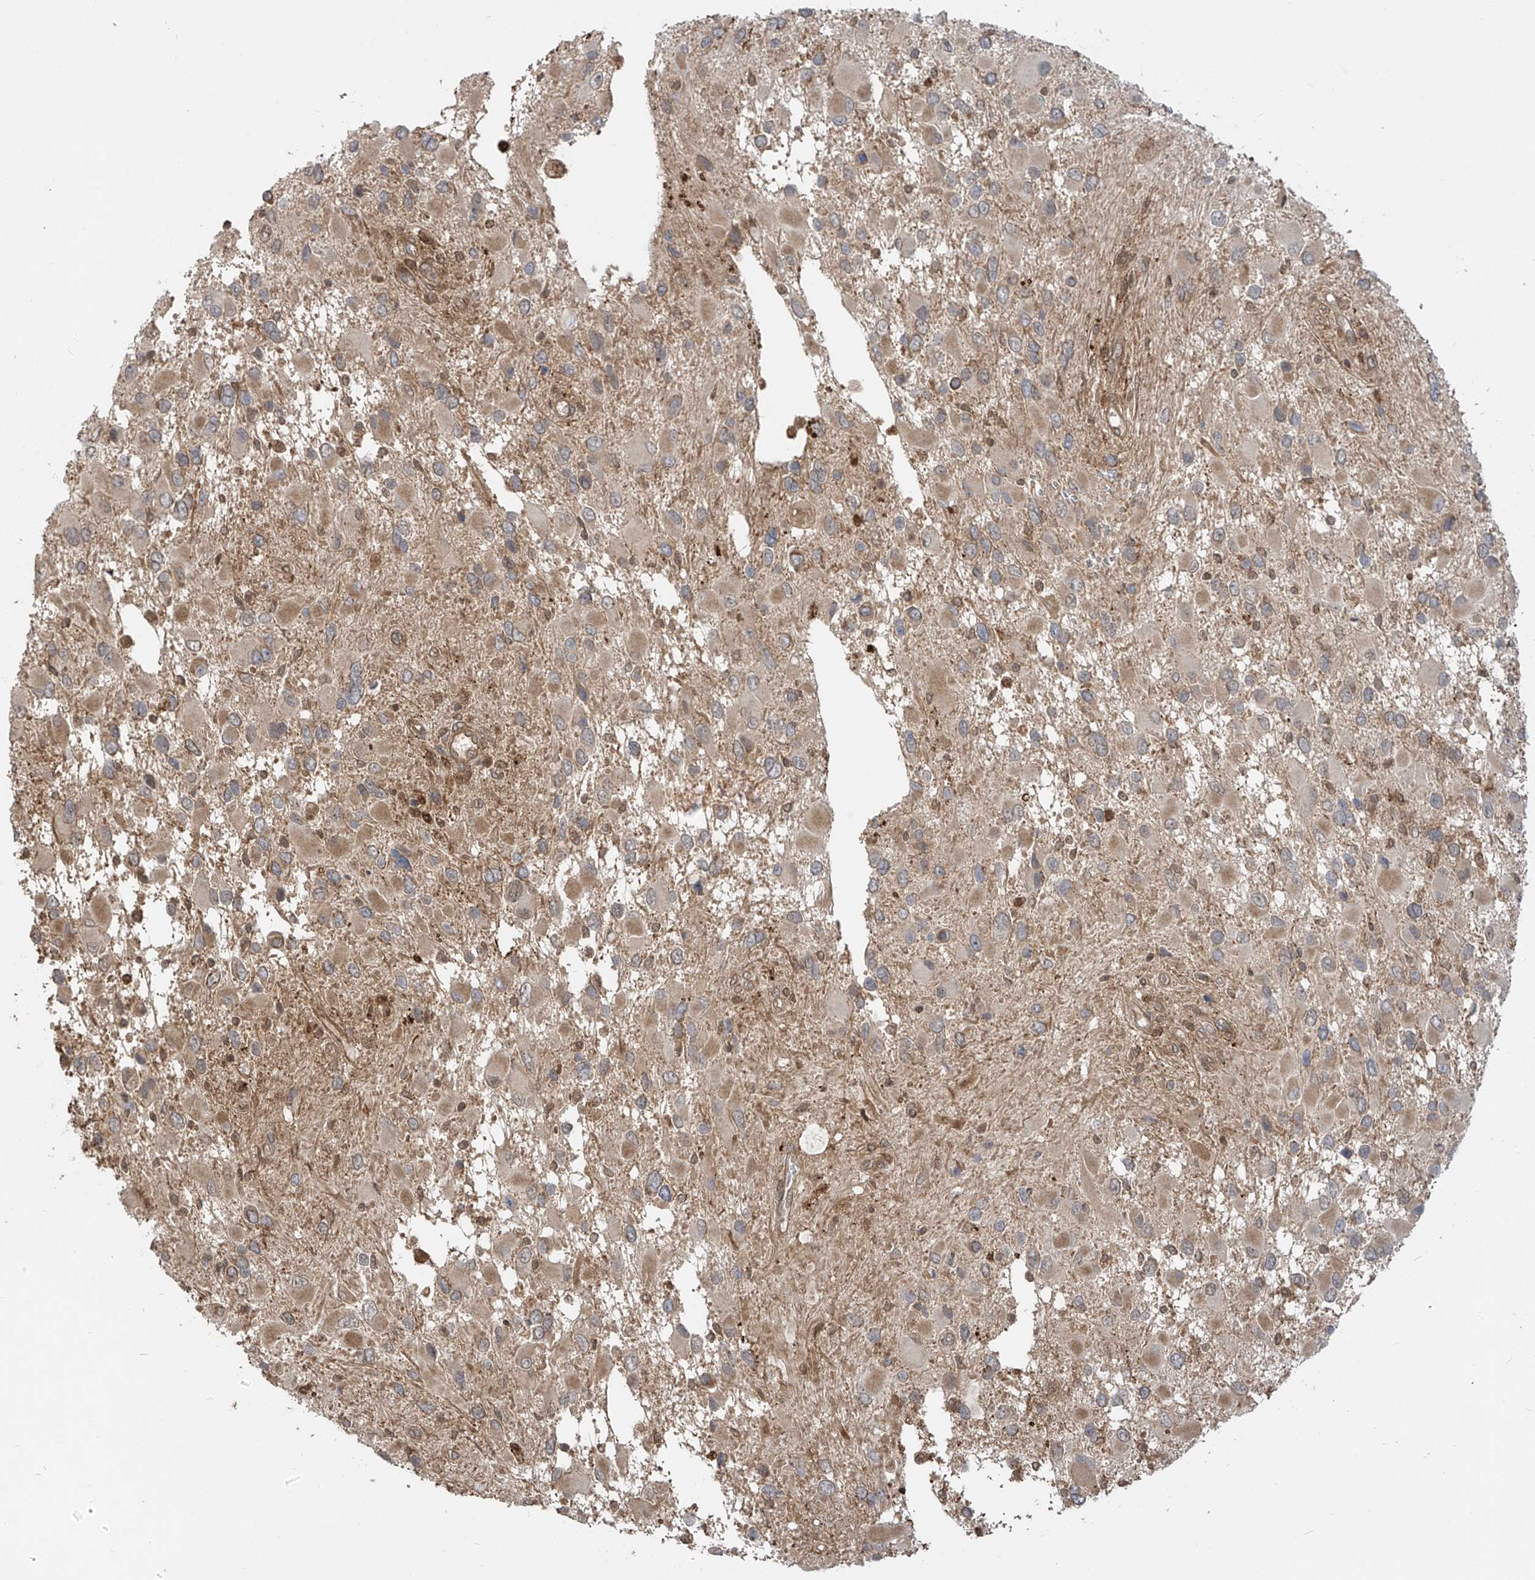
{"staining": {"intensity": "weak", "quantity": ">75%", "location": "cytoplasmic/membranous"}, "tissue": "glioma", "cell_type": "Tumor cells", "image_type": "cancer", "snomed": [{"axis": "morphology", "description": "Glioma, malignant, High grade"}, {"axis": "topography", "description": "Brain"}], "caption": "Glioma was stained to show a protein in brown. There is low levels of weak cytoplasmic/membranous positivity in approximately >75% of tumor cells. Using DAB (3,3'-diaminobenzidine) (brown) and hematoxylin (blue) stains, captured at high magnification using brightfield microscopy.", "gene": "ATAD2B", "patient": {"sex": "male", "age": 53}}